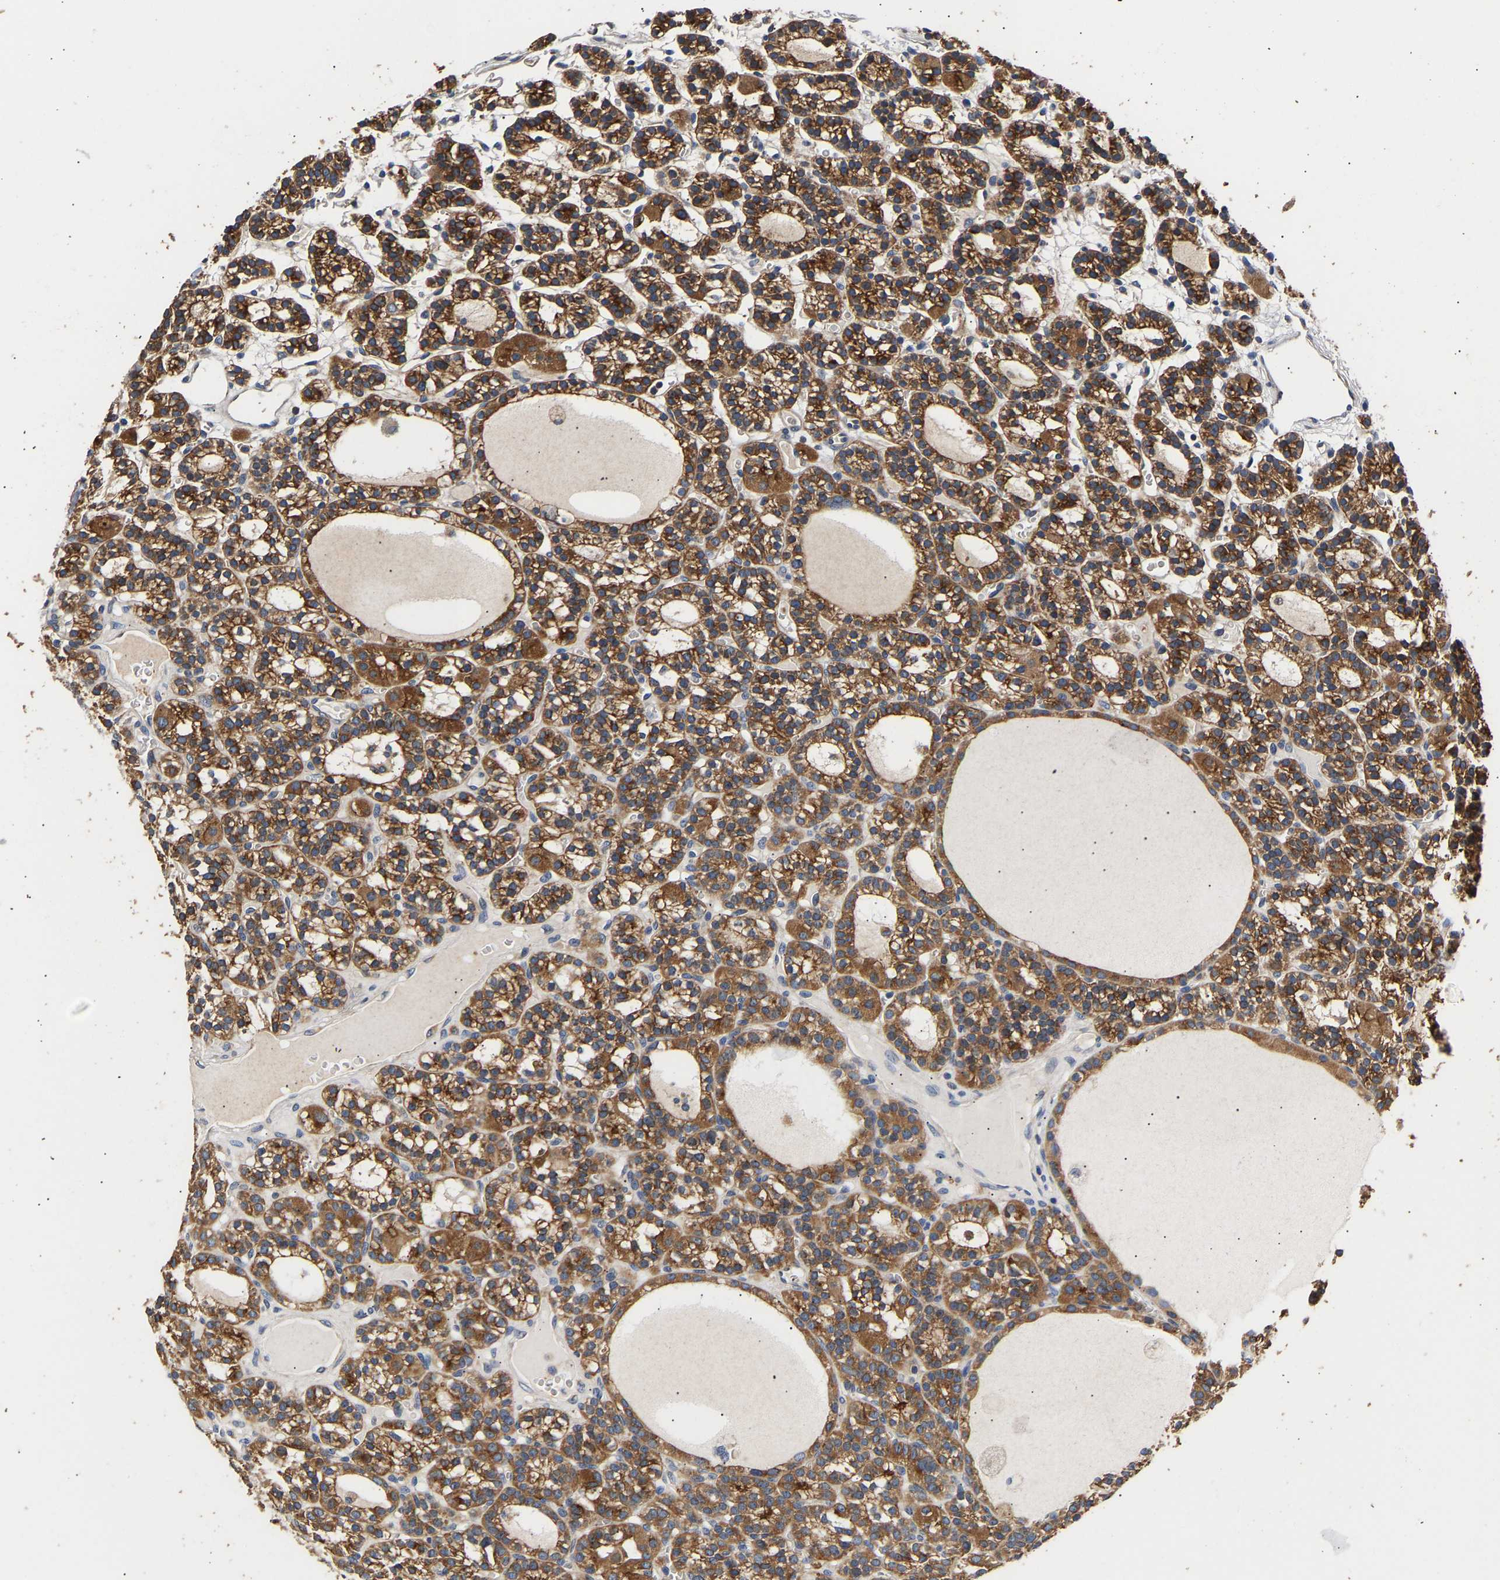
{"staining": {"intensity": "strong", "quantity": ">75%", "location": "cytoplasmic/membranous"}, "tissue": "parathyroid gland", "cell_type": "Glandular cells", "image_type": "normal", "snomed": [{"axis": "morphology", "description": "Normal tissue, NOS"}, {"axis": "morphology", "description": "Adenoma, NOS"}, {"axis": "topography", "description": "Parathyroid gland"}], "caption": "Protein analysis of normal parathyroid gland reveals strong cytoplasmic/membranous expression in approximately >75% of glandular cells. (DAB IHC, brown staining for protein, blue staining for nuclei).", "gene": "LRBA", "patient": {"sex": "female", "age": 58}}